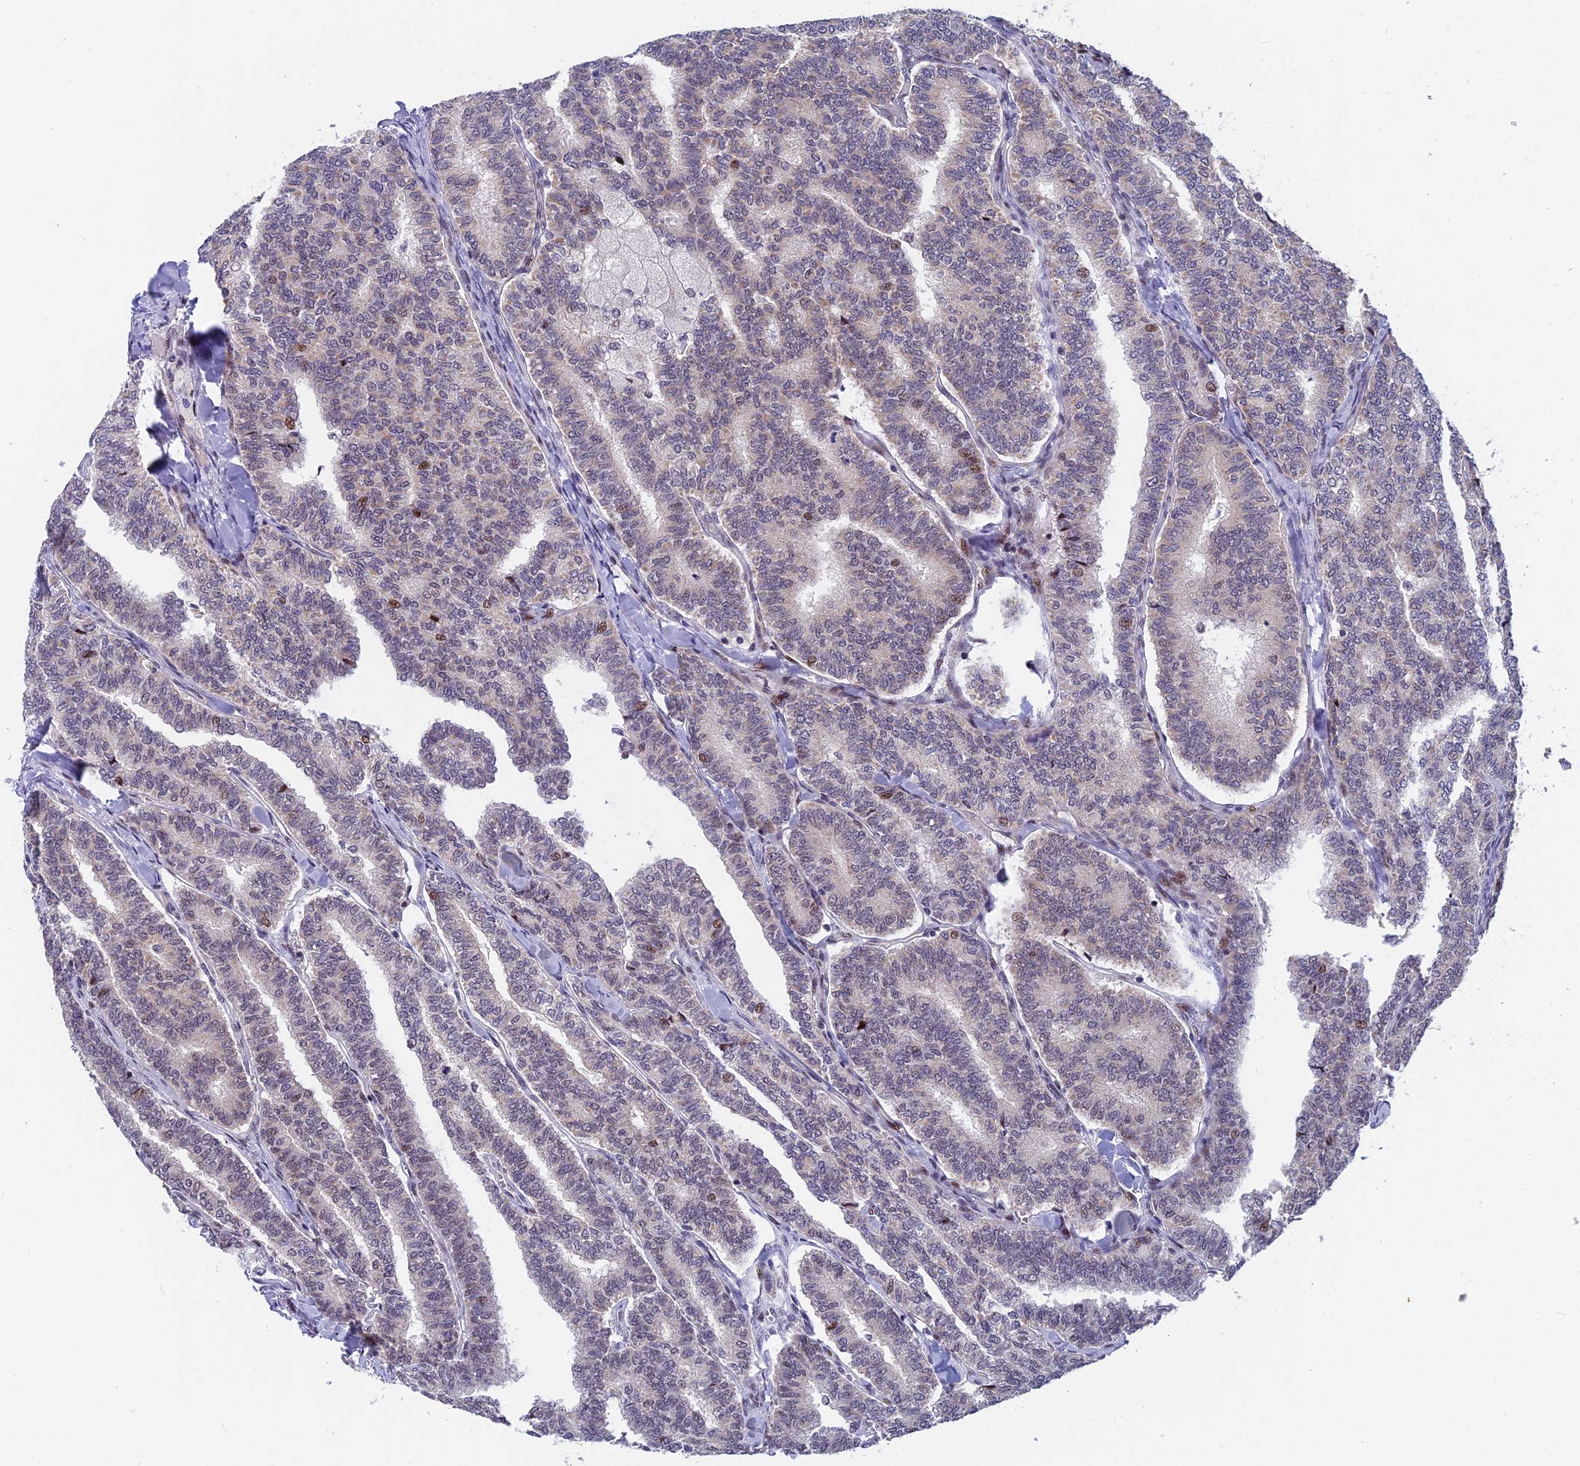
{"staining": {"intensity": "negative", "quantity": "none", "location": "none"}, "tissue": "thyroid cancer", "cell_type": "Tumor cells", "image_type": "cancer", "snomed": [{"axis": "morphology", "description": "Papillary adenocarcinoma, NOS"}, {"axis": "topography", "description": "Thyroid gland"}], "caption": "This is a histopathology image of immunohistochemistry (IHC) staining of thyroid cancer, which shows no staining in tumor cells.", "gene": "ANKRD34B", "patient": {"sex": "female", "age": 35}}